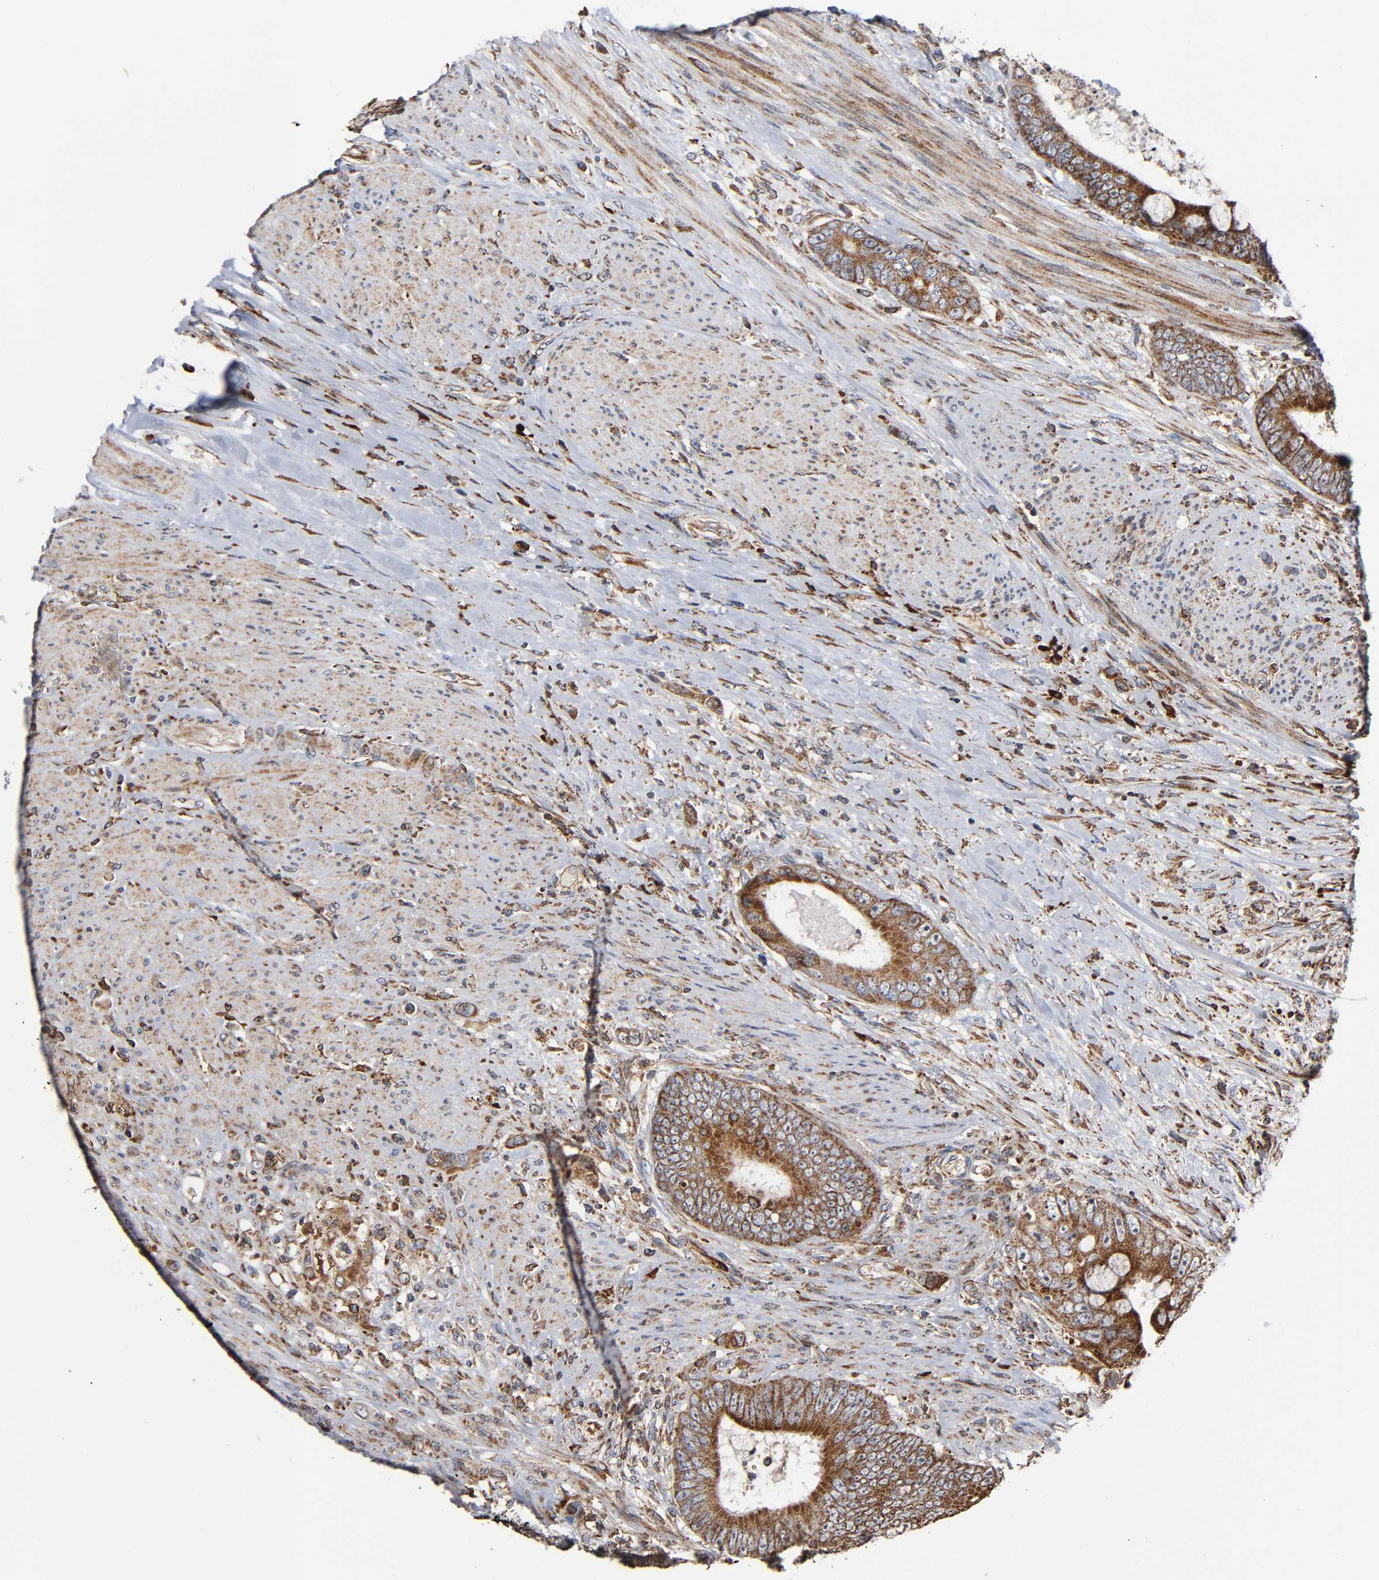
{"staining": {"intensity": "weak", "quantity": ">75%", "location": "cytoplasmic/membranous"}, "tissue": "colorectal cancer", "cell_type": "Tumor cells", "image_type": "cancer", "snomed": [{"axis": "morphology", "description": "Adenocarcinoma, NOS"}, {"axis": "topography", "description": "Rectum"}], "caption": "Immunohistochemical staining of human adenocarcinoma (colorectal) shows low levels of weak cytoplasmic/membranous expression in about >75% of tumor cells. The protein is shown in brown color, while the nuclei are stained blue.", "gene": "MAP3K1", "patient": {"sex": "female", "age": 77}}